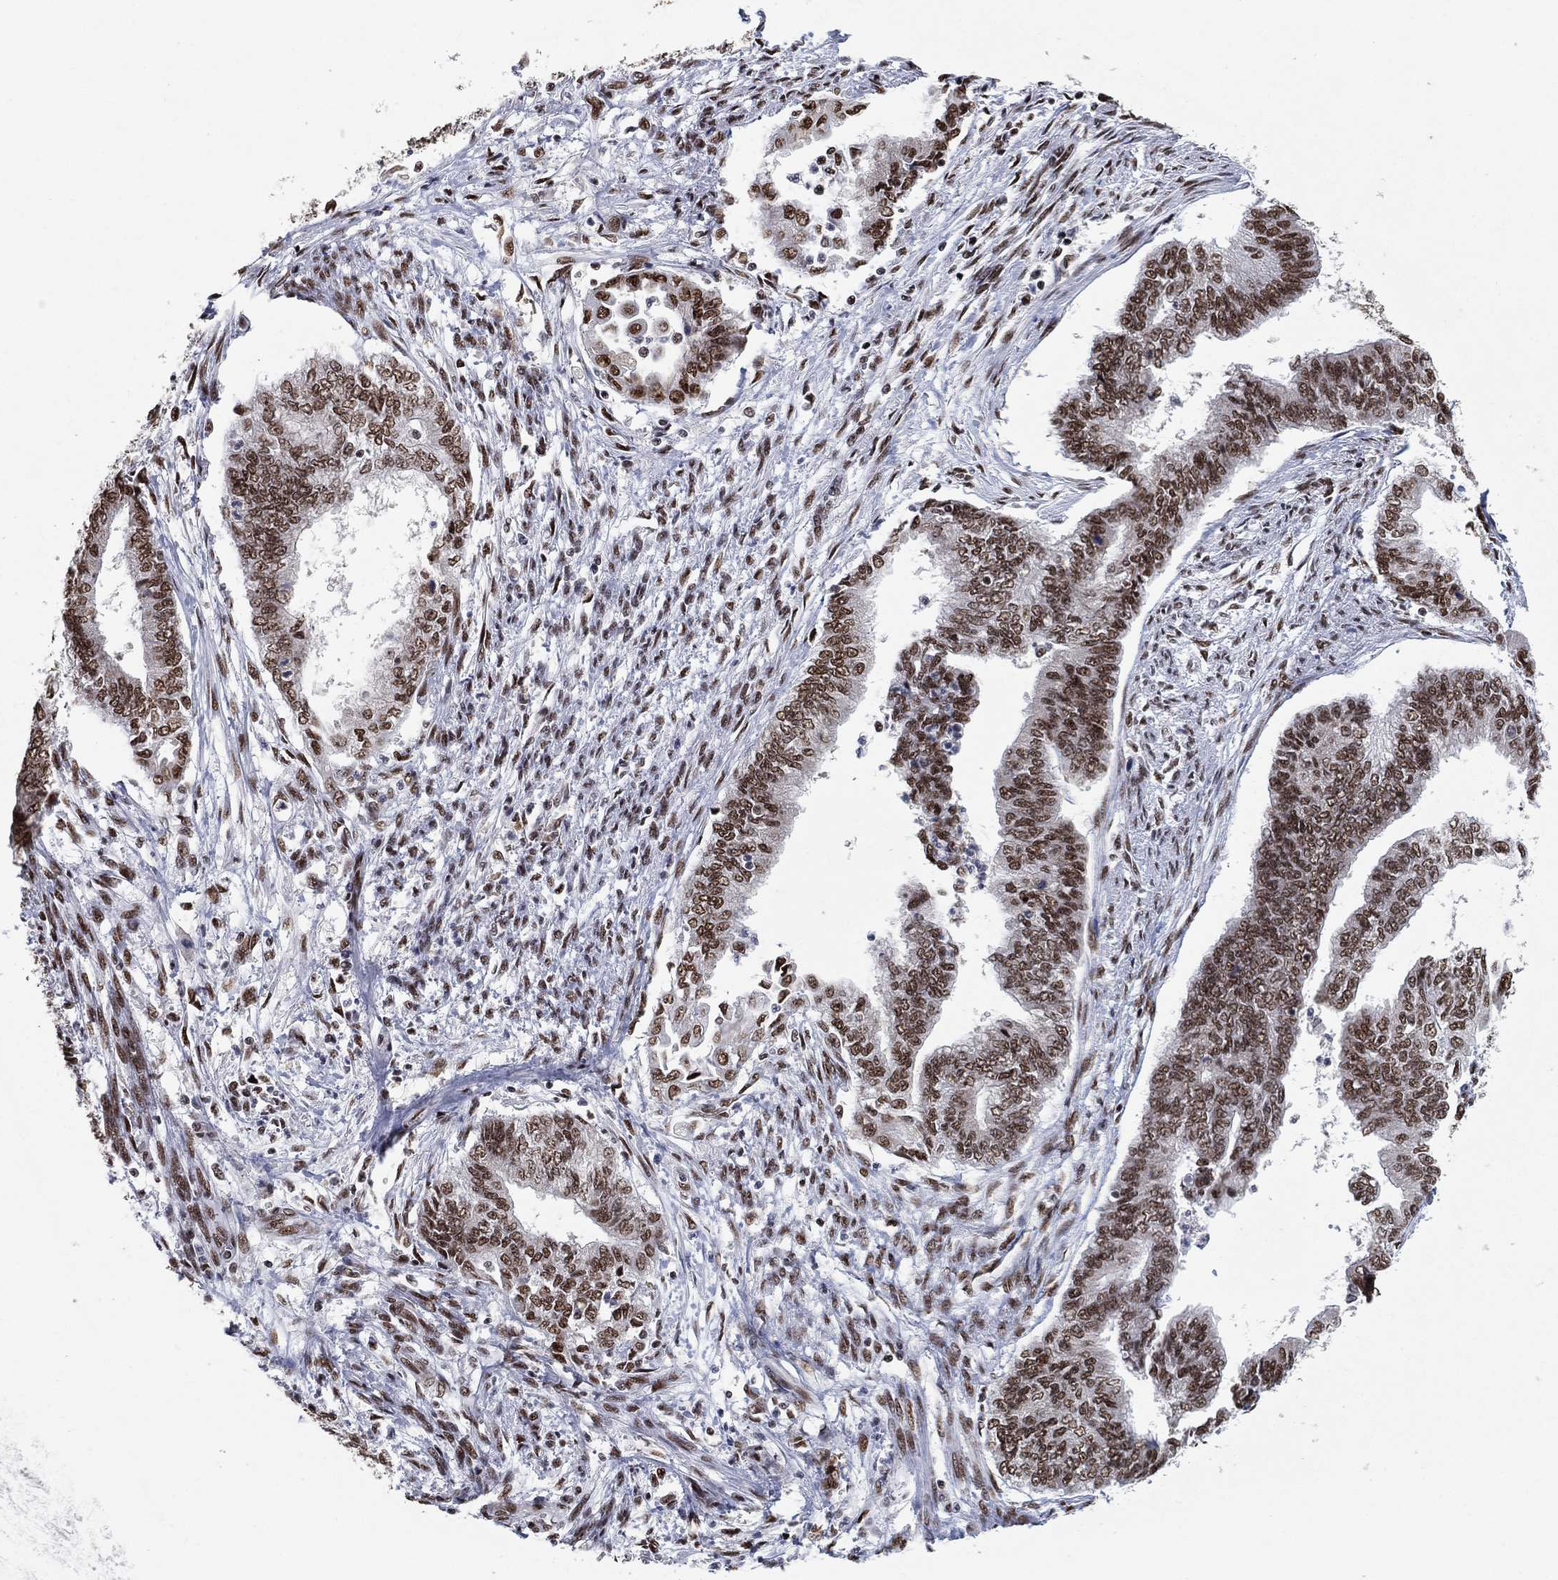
{"staining": {"intensity": "moderate", "quantity": ">75%", "location": "nuclear"}, "tissue": "endometrial cancer", "cell_type": "Tumor cells", "image_type": "cancer", "snomed": [{"axis": "morphology", "description": "Adenocarcinoma, NOS"}, {"axis": "topography", "description": "Endometrium"}], "caption": "Adenocarcinoma (endometrial) was stained to show a protein in brown. There is medium levels of moderate nuclear positivity in about >75% of tumor cells.", "gene": "DDX27", "patient": {"sex": "female", "age": 65}}